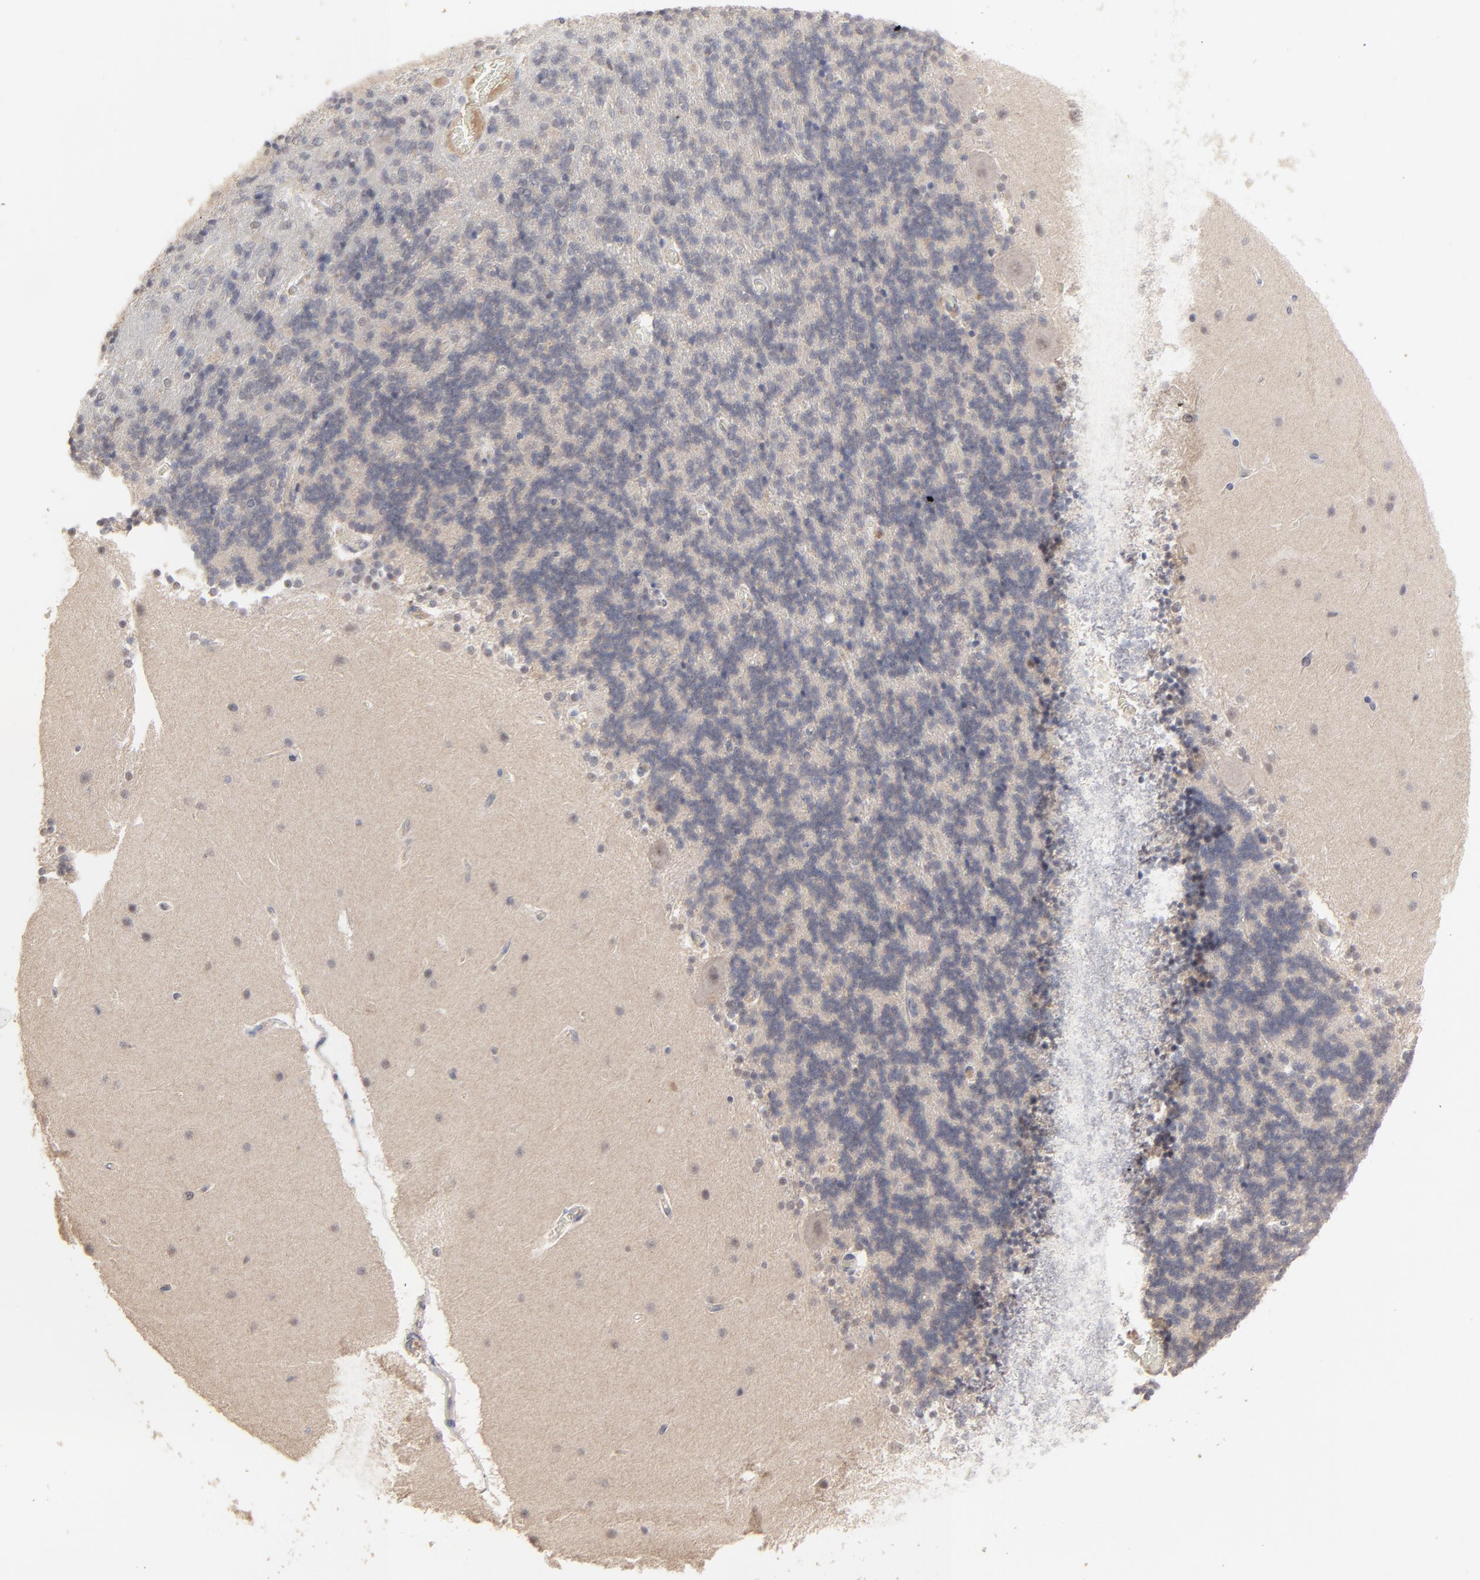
{"staining": {"intensity": "negative", "quantity": "none", "location": "none"}, "tissue": "cerebellum", "cell_type": "Cells in granular layer", "image_type": "normal", "snomed": [{"axis": "morphology", "description": "Normal tissue, NOS"}, {"axis": "topography", "description": "Cerebellum"}], "caption": "Human cerebellum stained for a protein using immunohistochemistry (IHC) displays no positivity in cells in granular layer.", "gene": "FAM199X", "patient": {"sex": "female", "age": 54}}